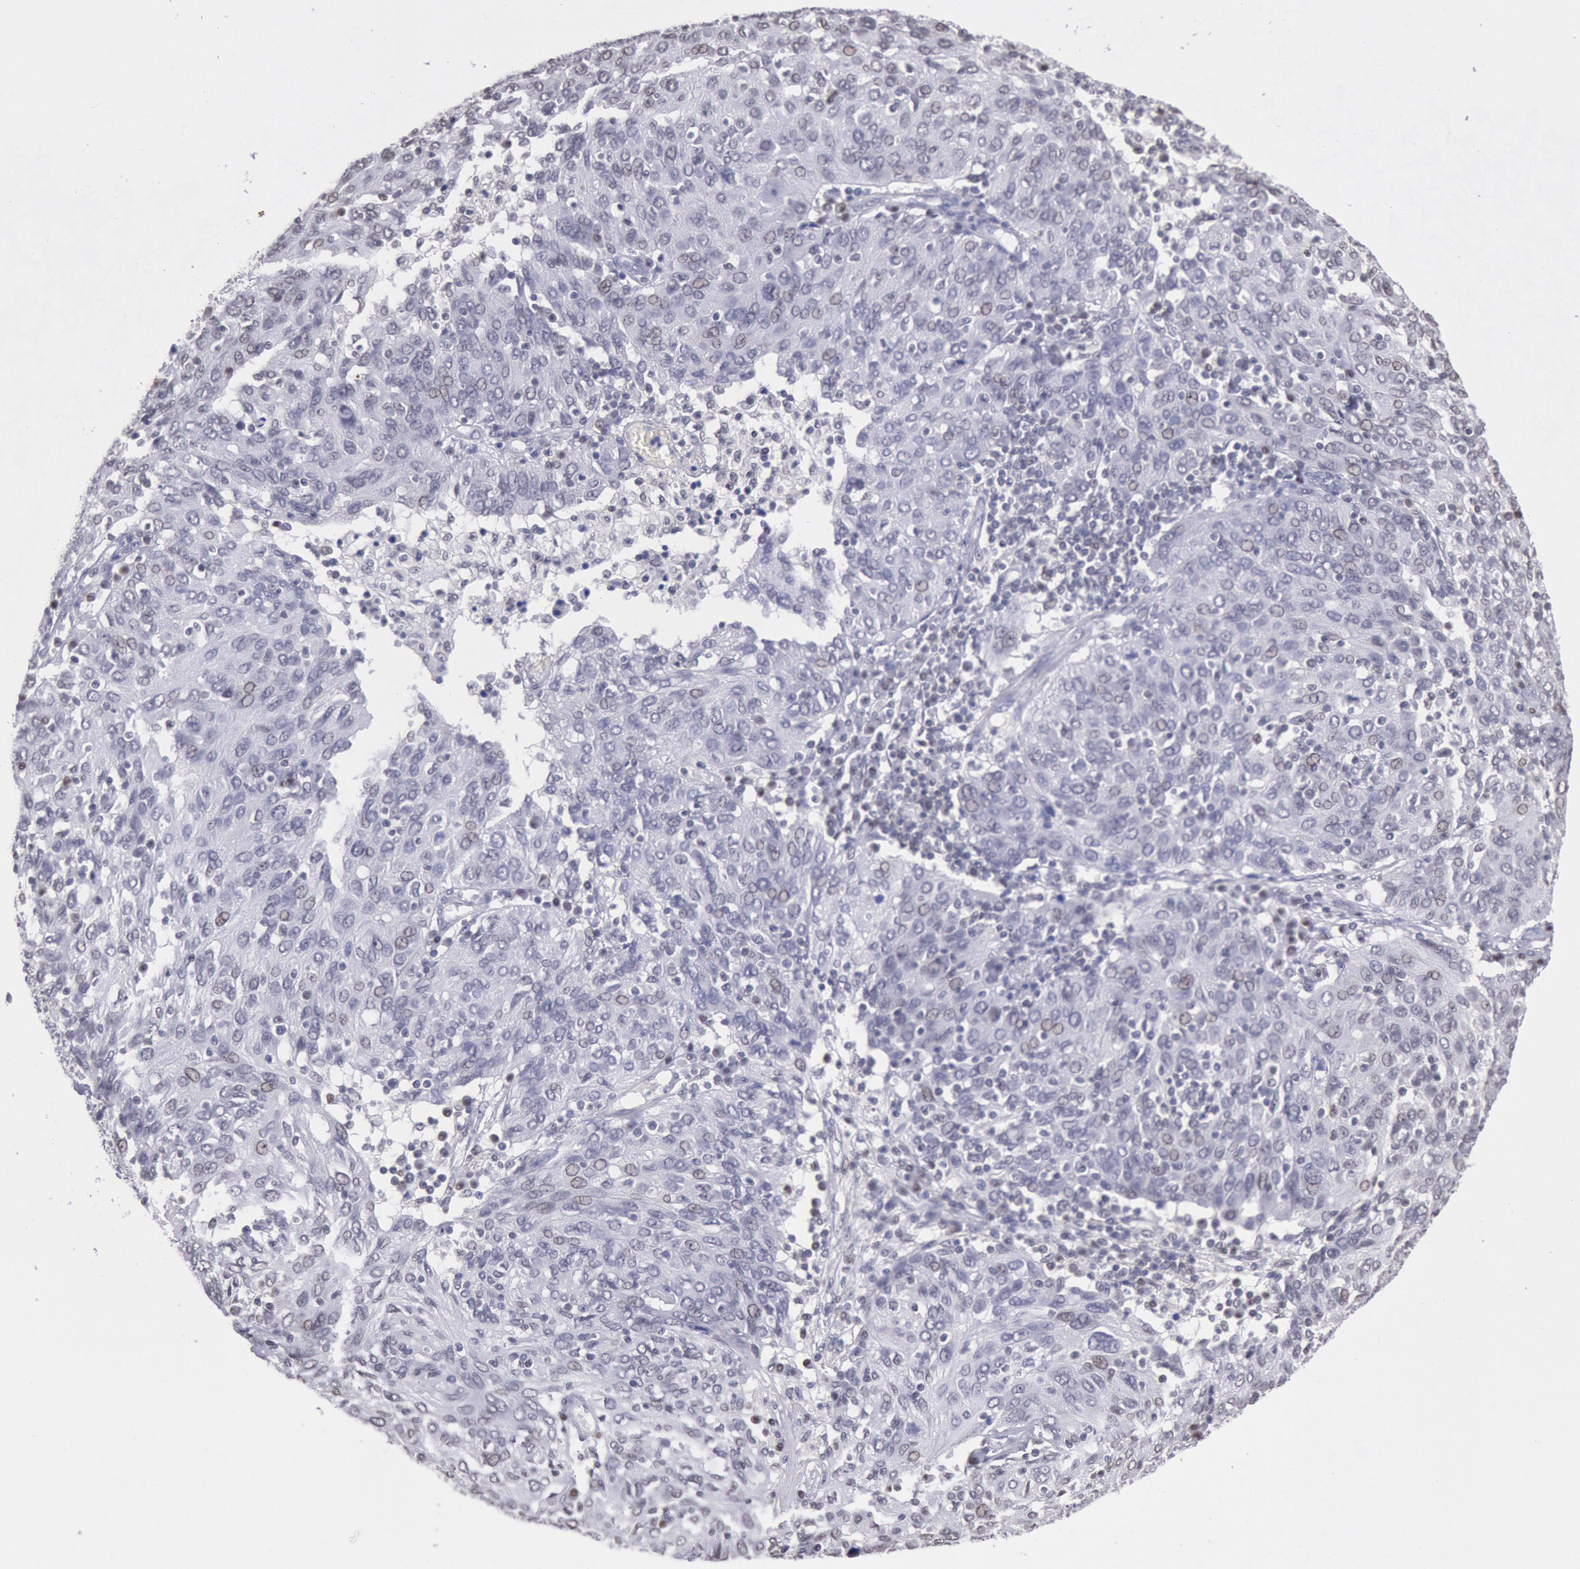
{"staining": {"intensity": "negative", "quantity": "none", "location": "none"}, "tissue": "ovarian cancer", "cell_type": "Tumor cells", "image_type": "cancer", "snomed": [{"axis": "morphology", "description": "Carcinoma, endometroid"}, {"axis": "topography", "description": "Ovary"}], "caption": "A high-resolution micrograph shows immunohistochemistry staining of ovarian cancer (endometroid carcinoma), which shows no significant expression in tumor cells.", "gene": "MYH7", "patient": {"sex": "female", "age": 50}}